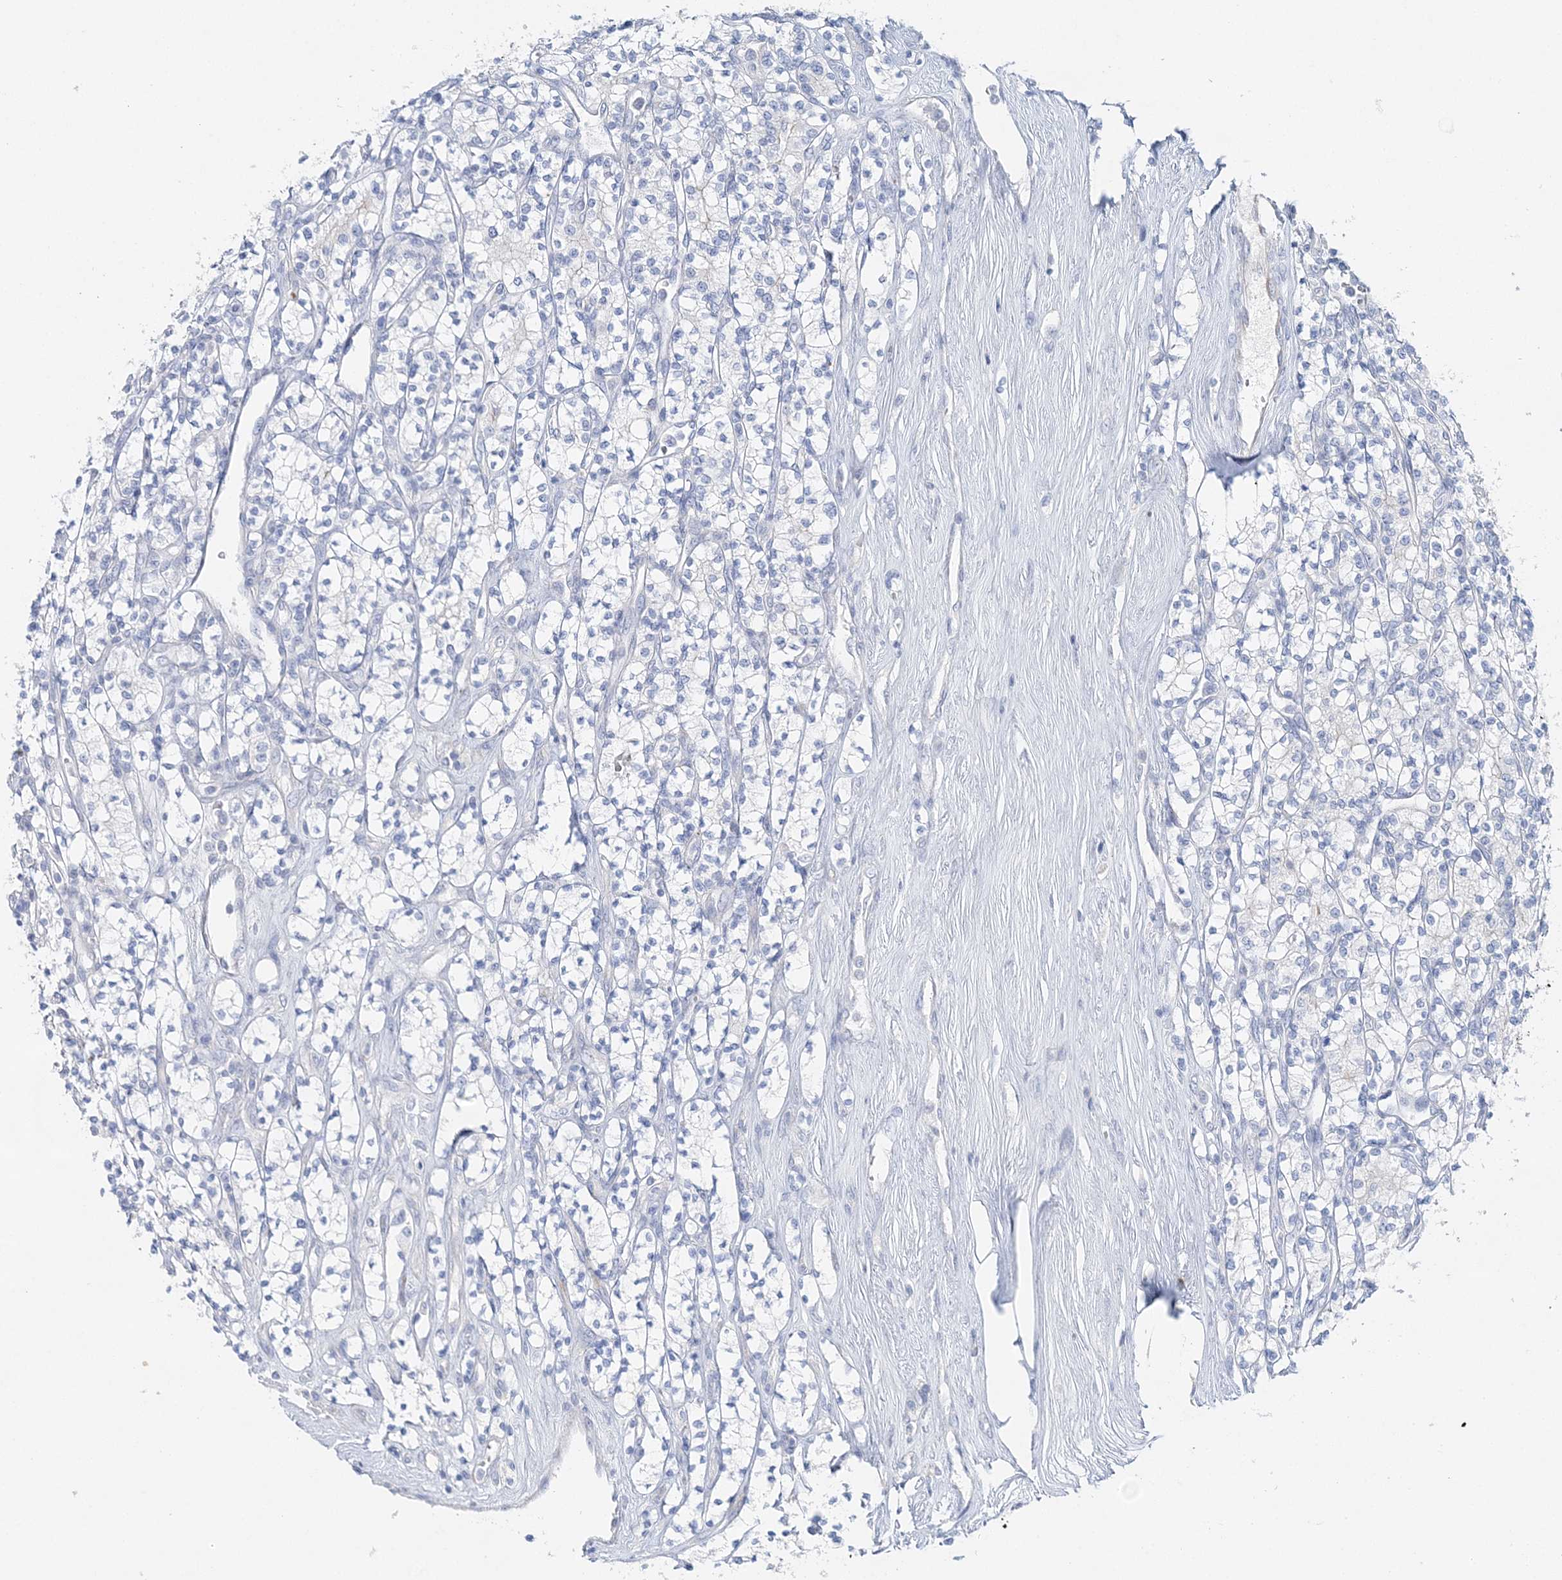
{"staining": {"intensity": "negative", "quantity": "none", "location": "none"}, "tissue": "renal cancer", "cell_type": "Tumor cells", "image_type": "cancer", "snomed": [{"axis": "morphology", "description": "Adenocarcinoma, NOS"}, {"axis": "topography", "description": "Kidney"}], "caption": "An image of human renal cancer (adenocarcinoma) is negative for staining in tumor cells.", "gene": "SLC5A6", "patient": {"sex": "male", "age": 77}}